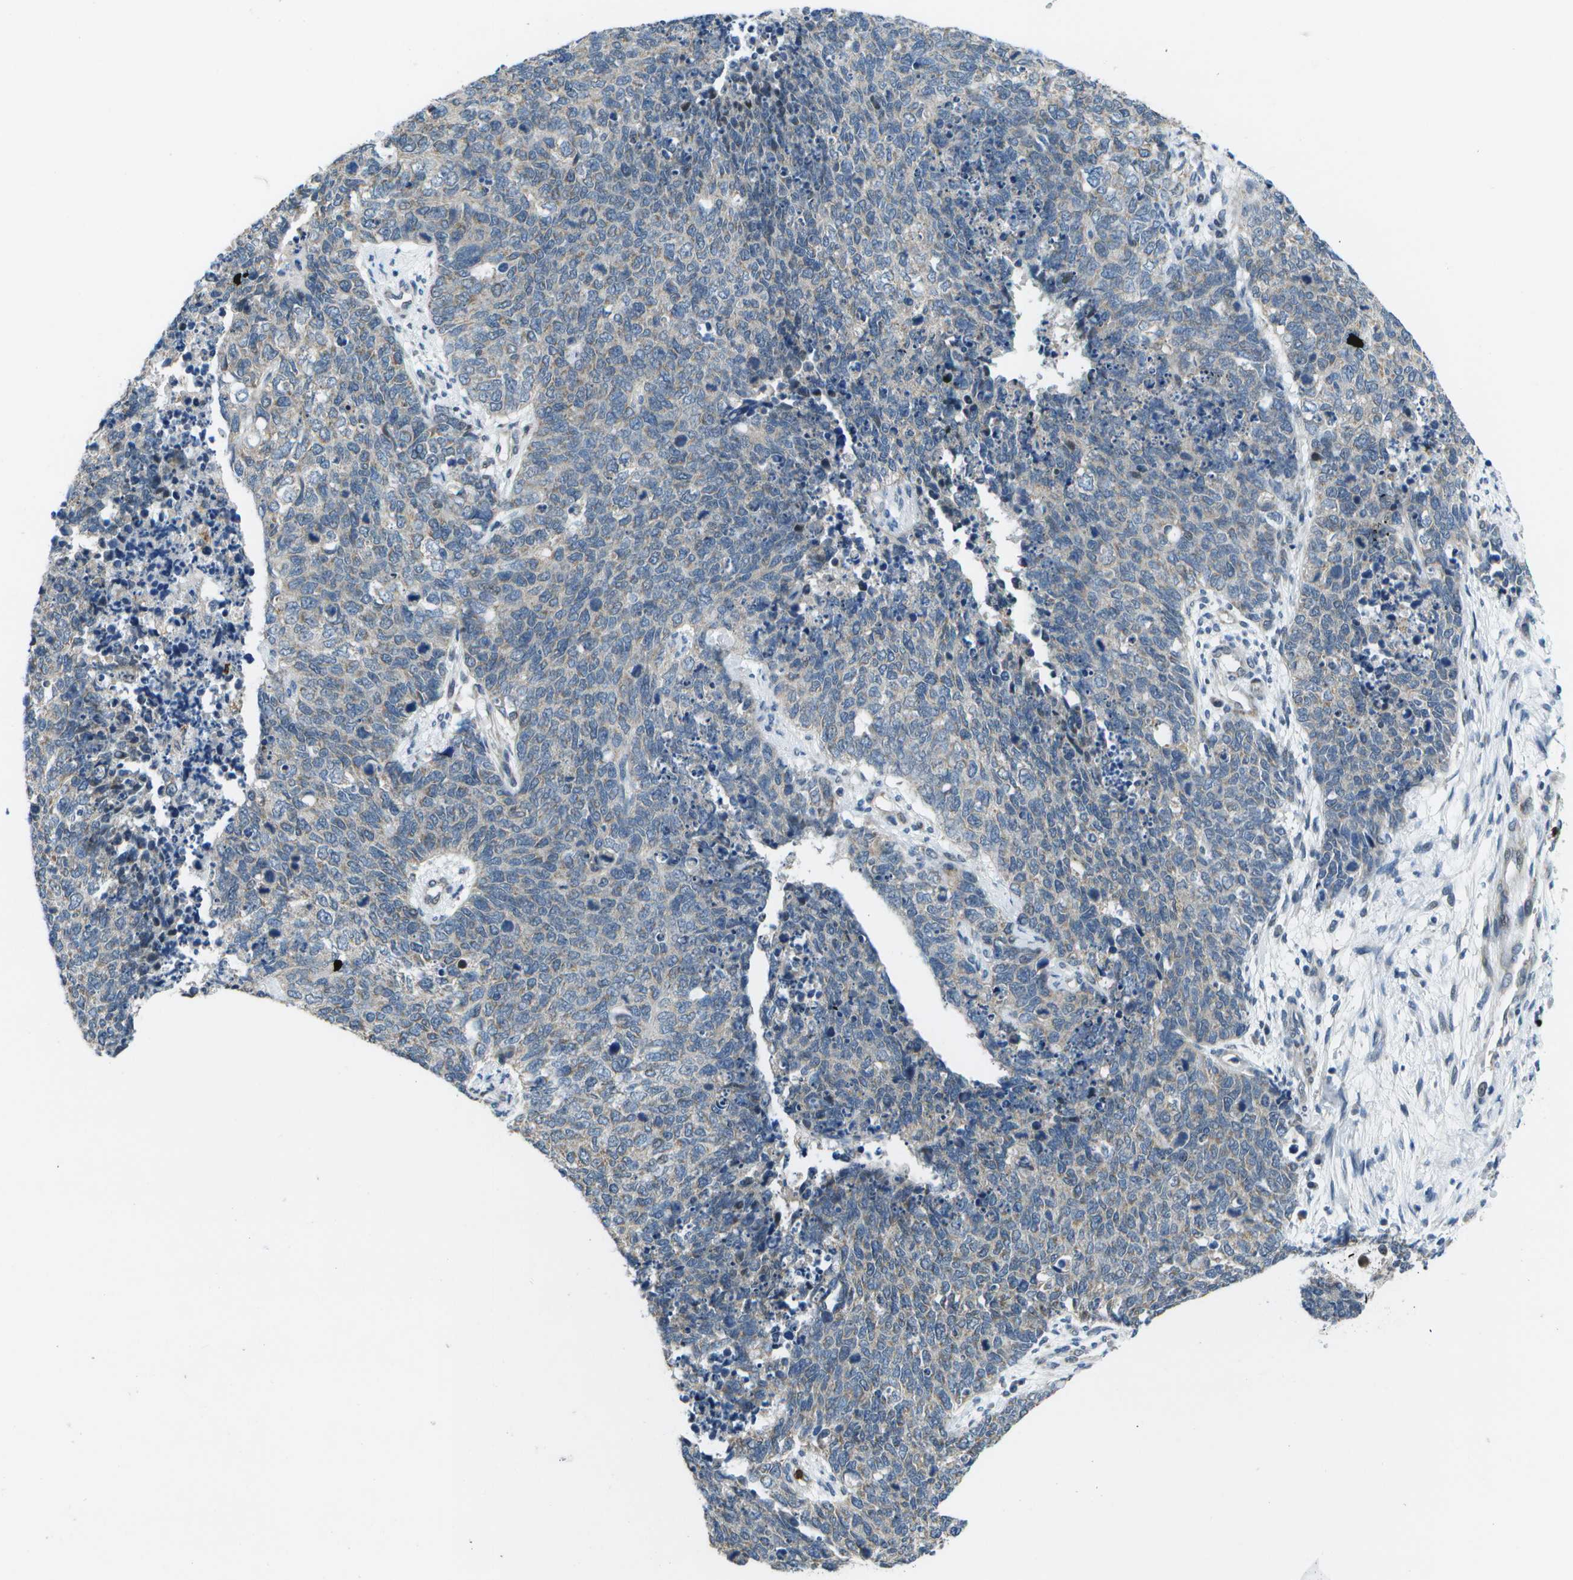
{"staining": {"intensity": "weak", "quantity": "<25%", "location": "cytoplasmic/membranous"}, "tissue": "cervical cancer", "cell_type": "Tumor cells", "image_type": "cancer", "snomed": [{"axis": "morphology", "description": "Squamous cell carcinoma, NOS"}, {"axis": "topography", "description": "Cervix"}], "caption": "Immunohistochemistry of cervical cancer (squamous cell carcinoma) demonstrates no expression in tumor cells. (DAB IHC with hematoxylin counter stain).", "gene": "GALNT15", "patient": {"sex": "female", "age": 63}}